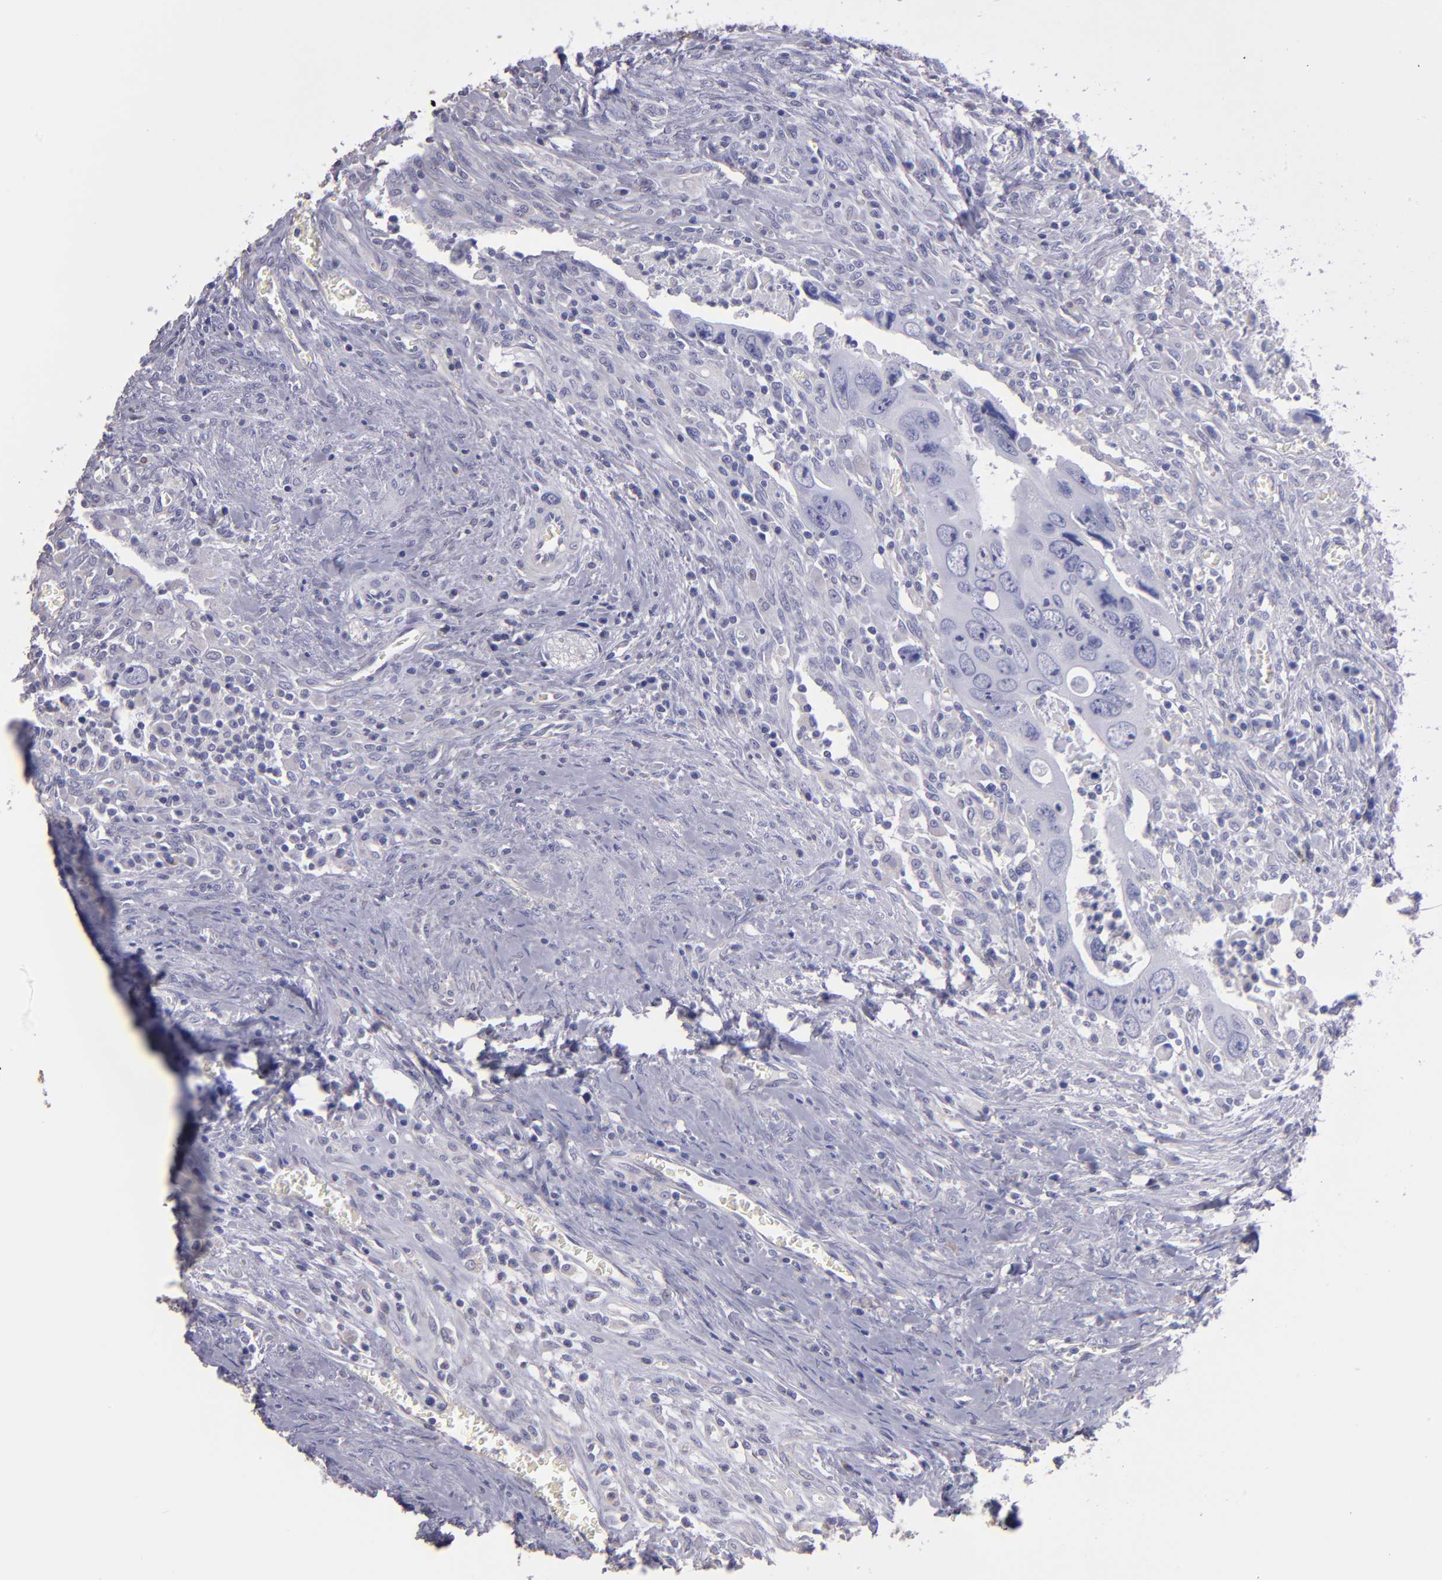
{"staining": {"intensity": "negative", "quantity": "none", "location": "none"}, "tissue": "colorectal cancer", "cell_type": "Tumor cells", "image_type": "cancer", "snomed": [{"axis": "morphology", "description": "Adenocarcinoma, NOS"}, {"axis": "topography", "description": "Rectum"}], "caption": "Immunohistochemistry of human colorectal cancer exhibits no positivity in tumor cells.", "gene": "TG", "patient": {"sex": "male", "age": 70}}